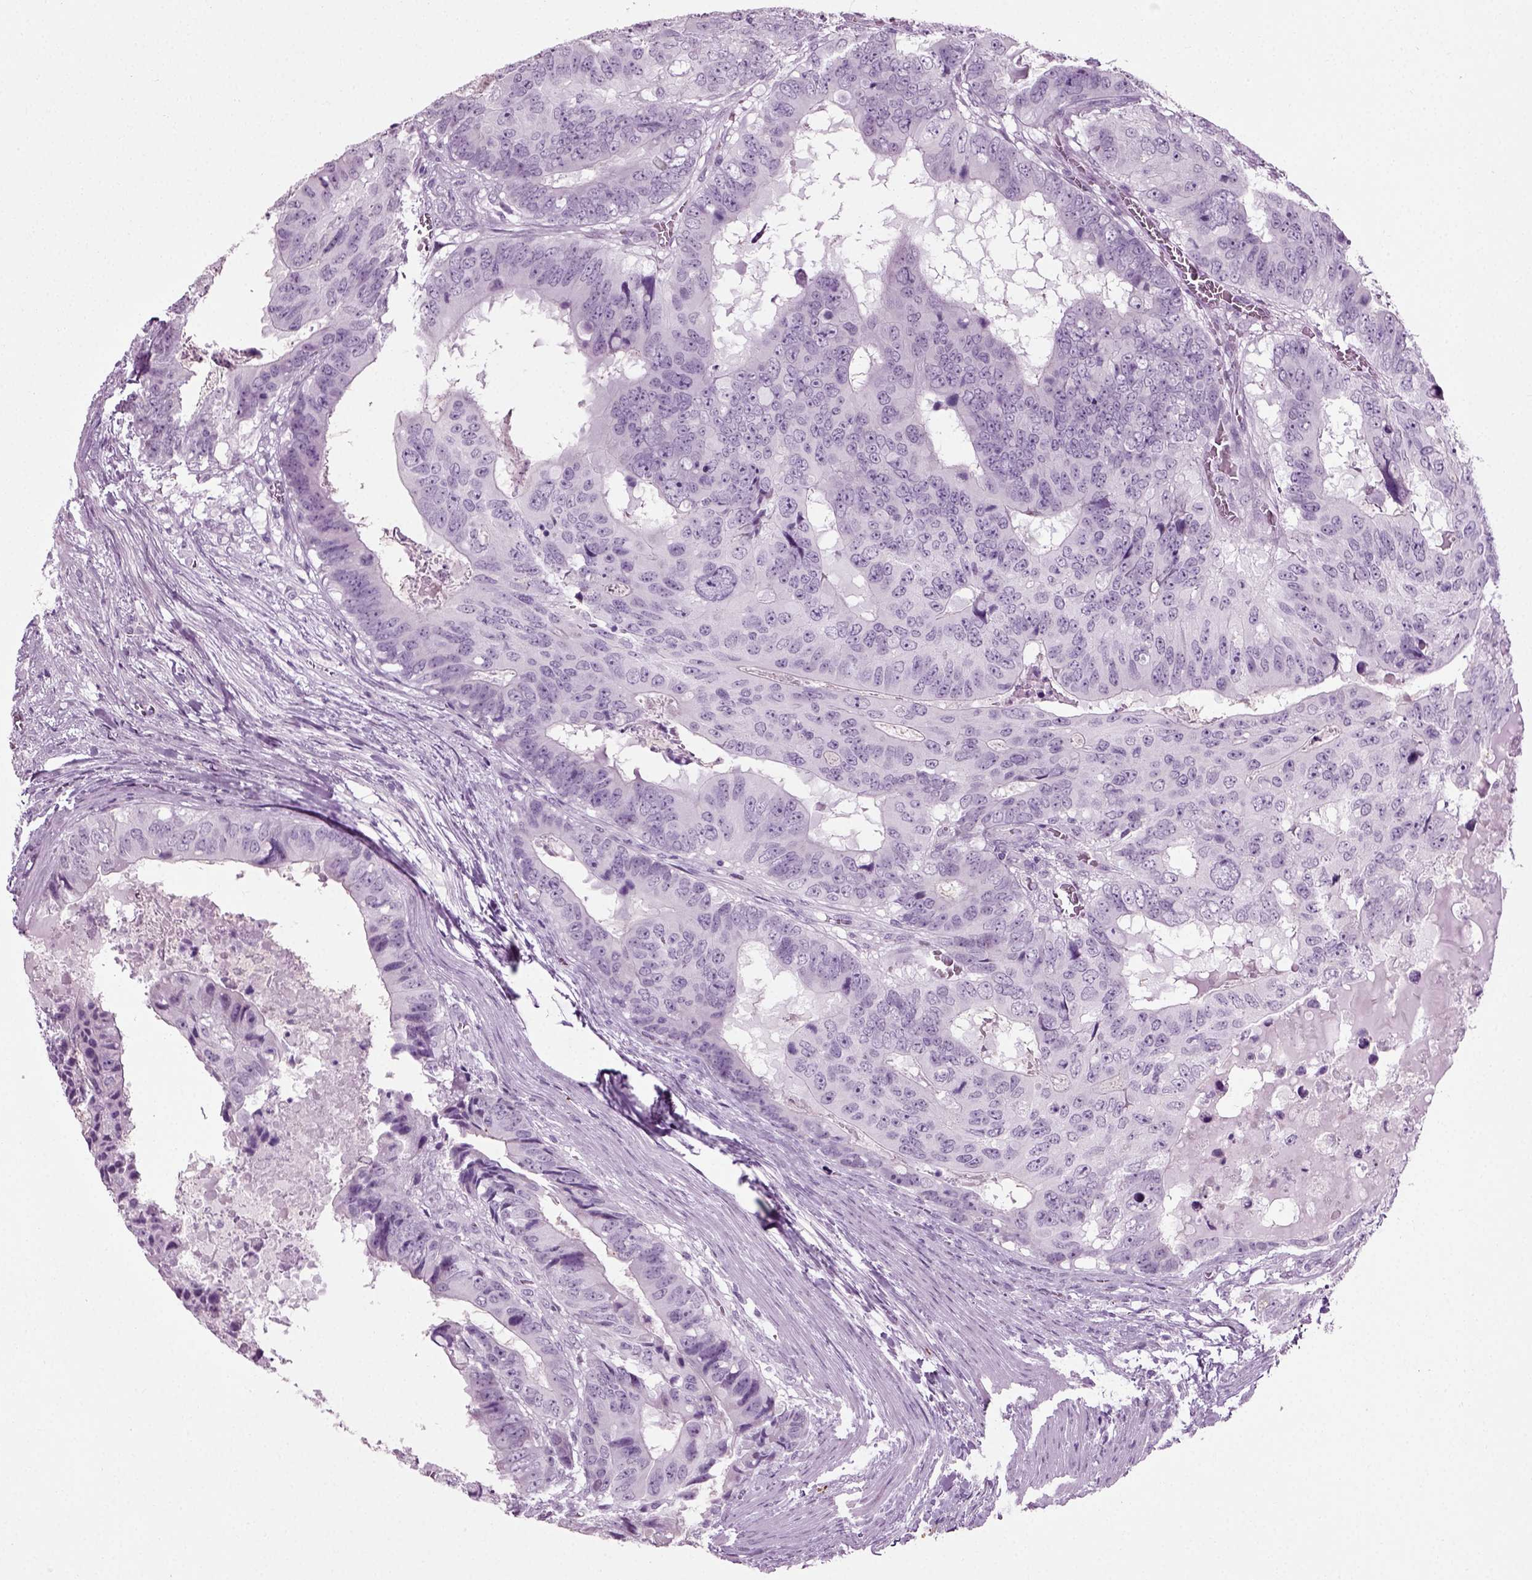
{"staining": {"intensity": "negative", "quantity": "none", "location": "none"}, "tissue": "colorectal cancer", "cell_type": "Tumor cells", "image_type": "cancer", "snomed": [{"axis": "morphology", "description": "Adenocarcinoma, NOS"}, {"axis": "topography", "description": "Colon"}], "caption": "IHC micrograph of neoplastic tissue: human colorectal cancer (adenocarcinoma) stained with DAB (3,3'-diaminobenzidine) displays no significant protein staining in tumor cells. (DAB immunohistochemistry (IHC) visualized using brightfield microscopy, high magnification).", "gene": "SLC26A8", "patient": {"sex": "male", "age": 79}}